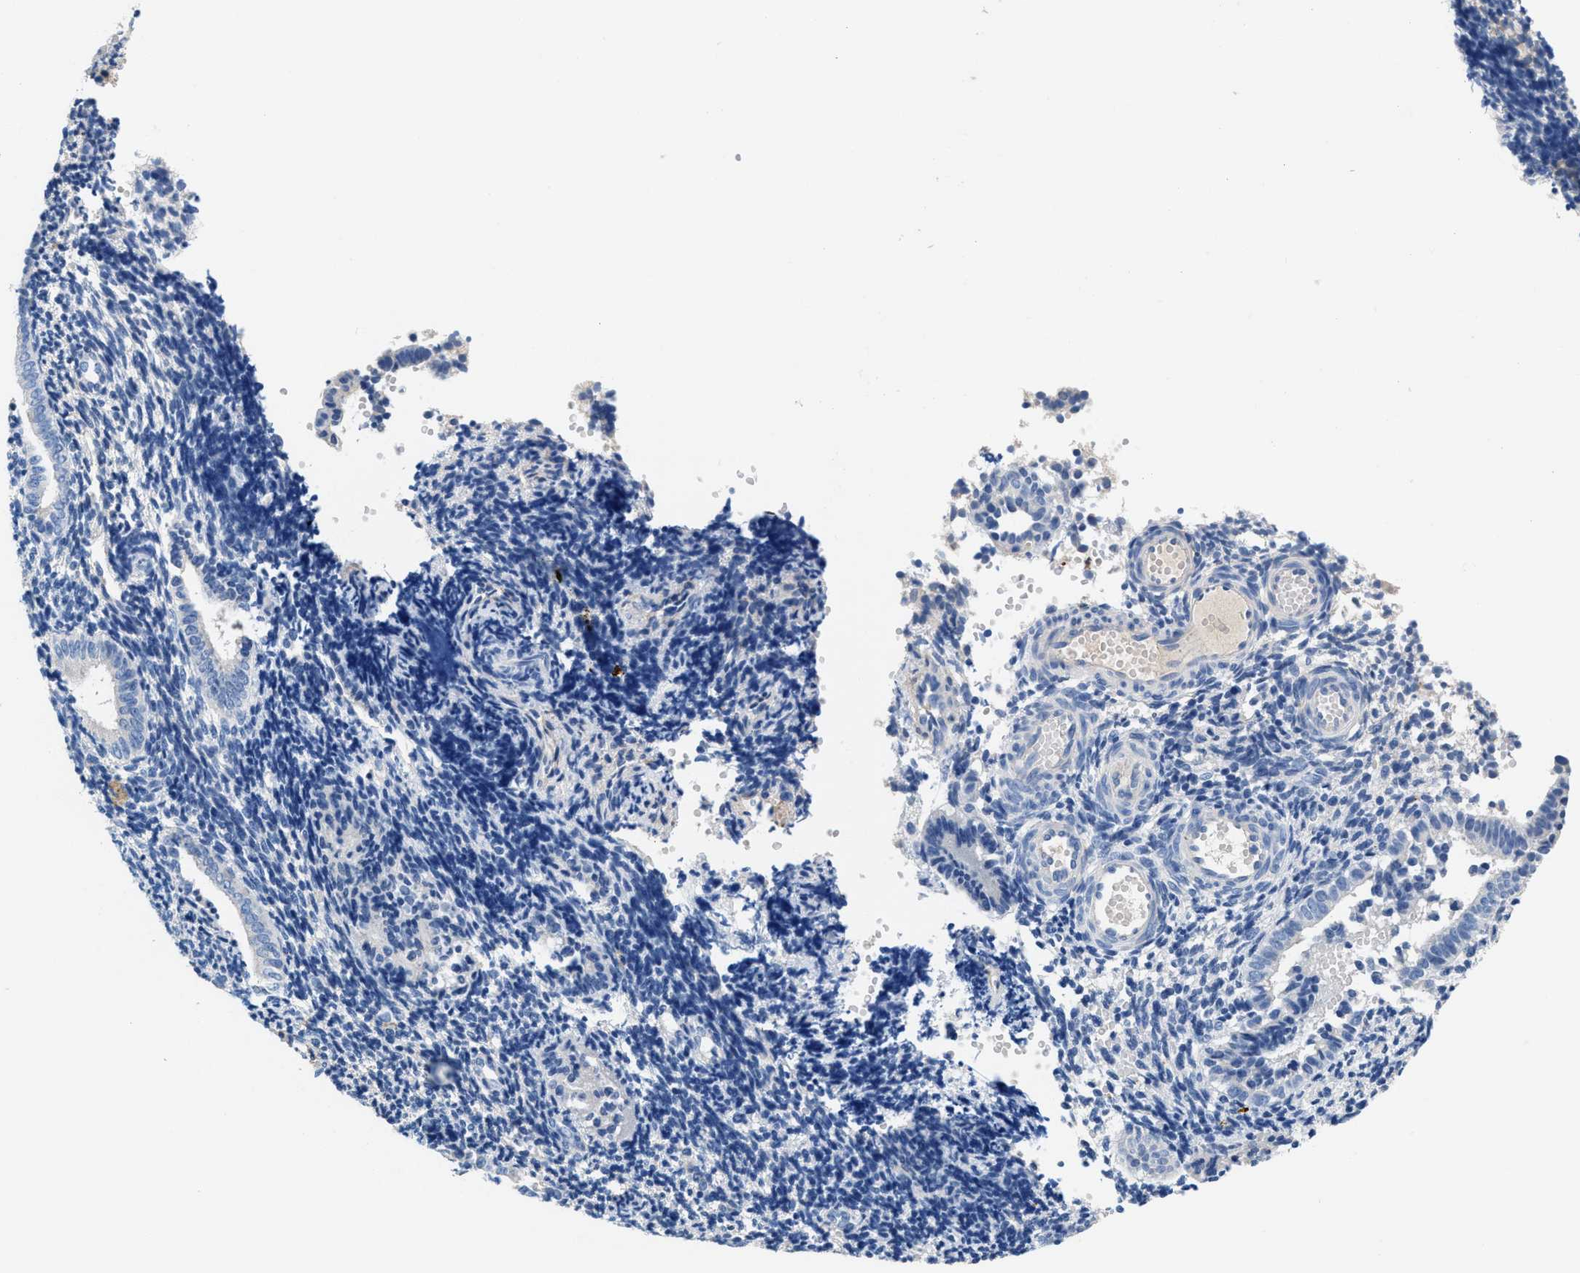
{"staining": {"intensity": "negative", "quantity": "none", "location": "none"}, "tissue": "endometrium", "cell_type": "Cells in endometrial stroma", "image_type": "normal", "snomed": [{"axis": "morphology", "description": "Normal tissue, NOS"}, {"axis": "topography", "description": "Uterus"}, {"axis": "topography", "description": "Endometrium"}], "caption": "Micrograph shows no protein staining in cells in endometrial stroma of unremarkable endometrium. Nuclei are stained in blue.", "gene": "SLFN13", "patient": {"sex": "female", "age": 33}}